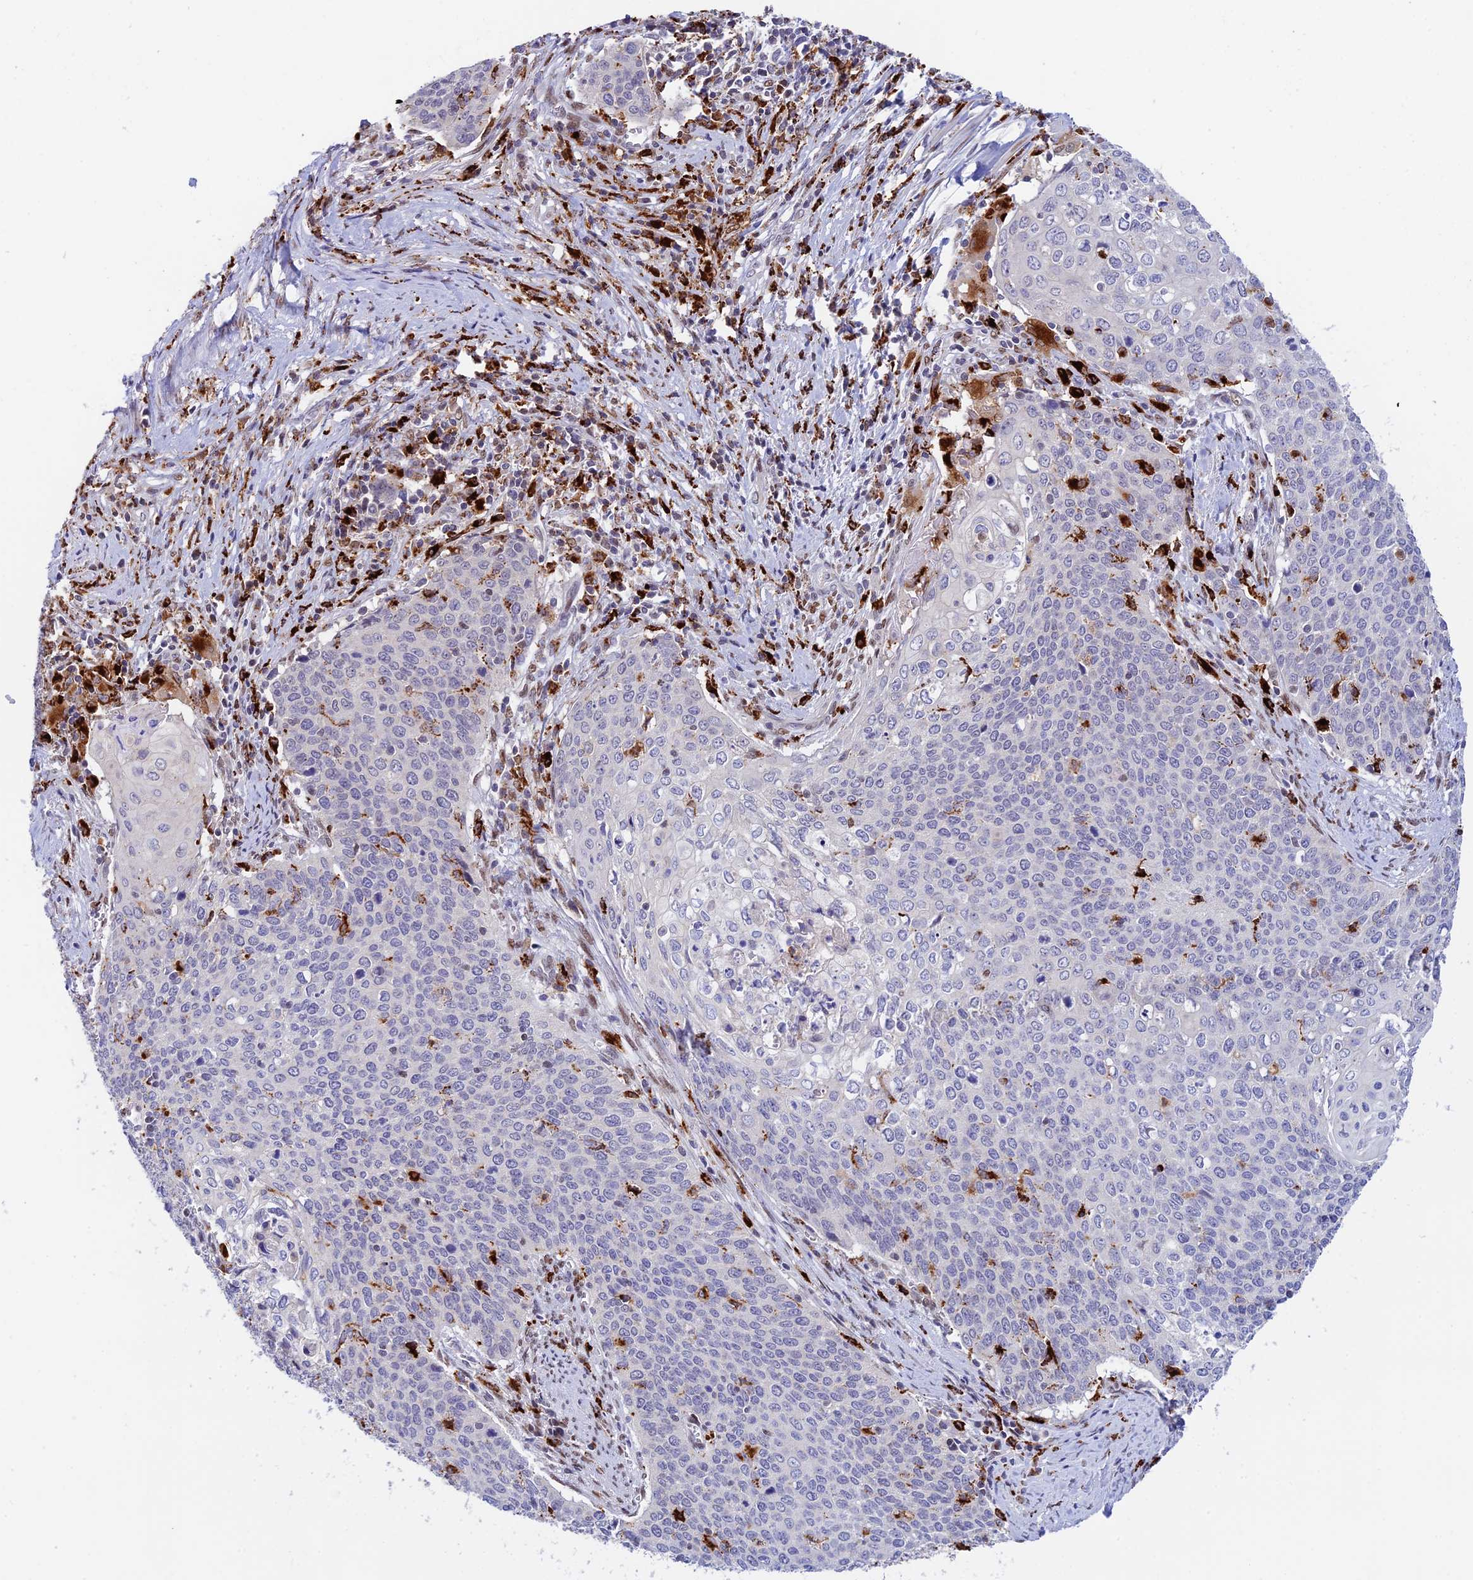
{"staining": {"intensity": "negative", "quantity": "none", "location": "none"}, "tissue": "cervical cancer", "cell_type": "Tumor cells", "image_type": "cancer", "snomed": [{"axis": "morphology", "description": "Squamous cell carcinoma, NOS"}, {"axis": "topography", "description": "Cervix"}], "caption": "A micrograph of human cervical cancer is negative for staining in tumor cells. The staining is performed using DAB (3,3'-diaminobenzidine) brown chromogen with nuclei counter-stained in using hematoxylin.", "gene": "HIC1", "patient": {"sex": "female", "age": 39}}